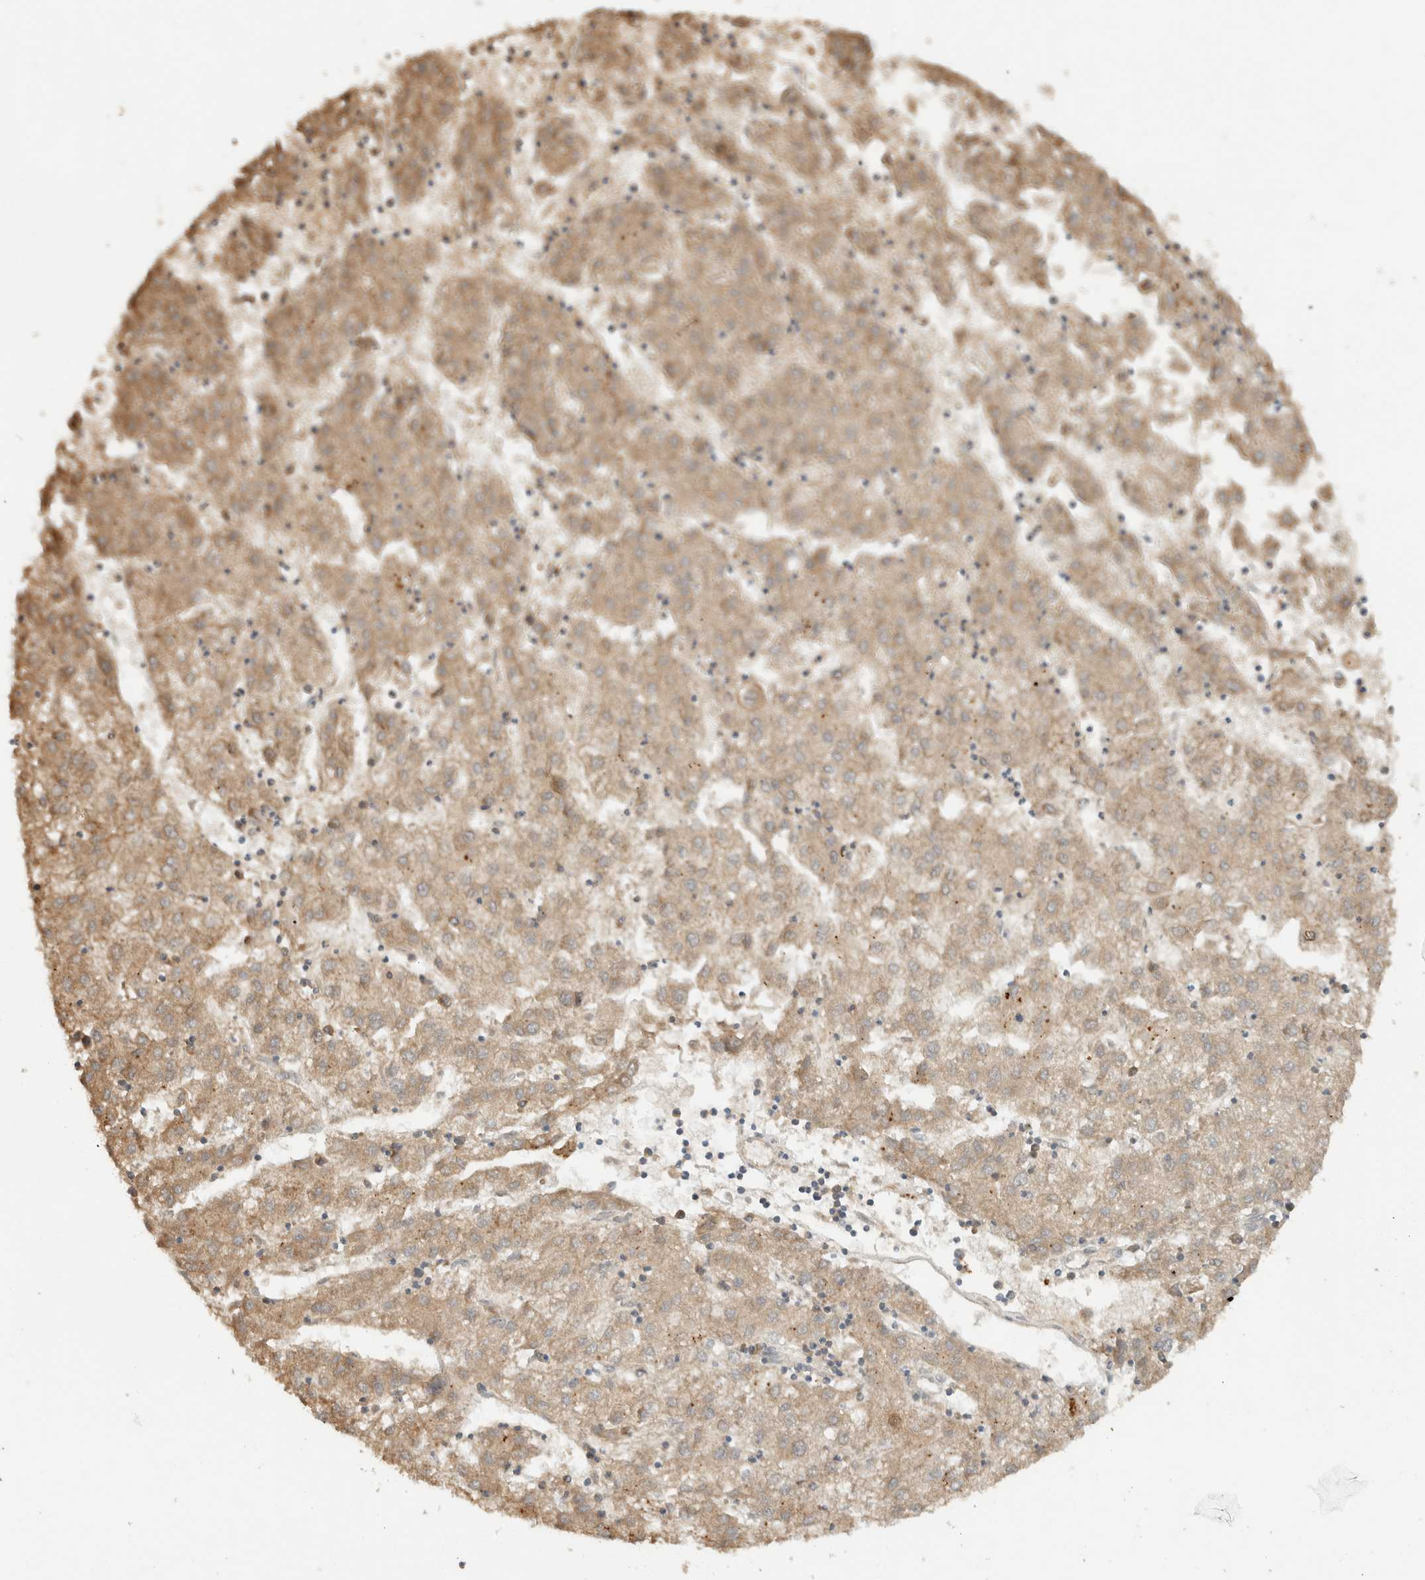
{"staining": {"intensity": "weak", "quantity": ">75%", "location": "cytoplasmic/membranous"}, "tissue": "liver cancer", "cell_type": "Tumor cells", "image_type": "cancer", "snomed": [{"axis": "morphology", "description": "Carcinoma, Hepatocellular, NOS"}, {"axis": "topography", "description": "Liver"}], "caption": "About >75% of tumor cells in human liver hepatocellular carcinoma exhibit weak cytoplasmic/membranous protein expression as visualized by brown immunohistochemical staining.", "gene": "CA13", "patient": {"sex": "male", "age": 72}}